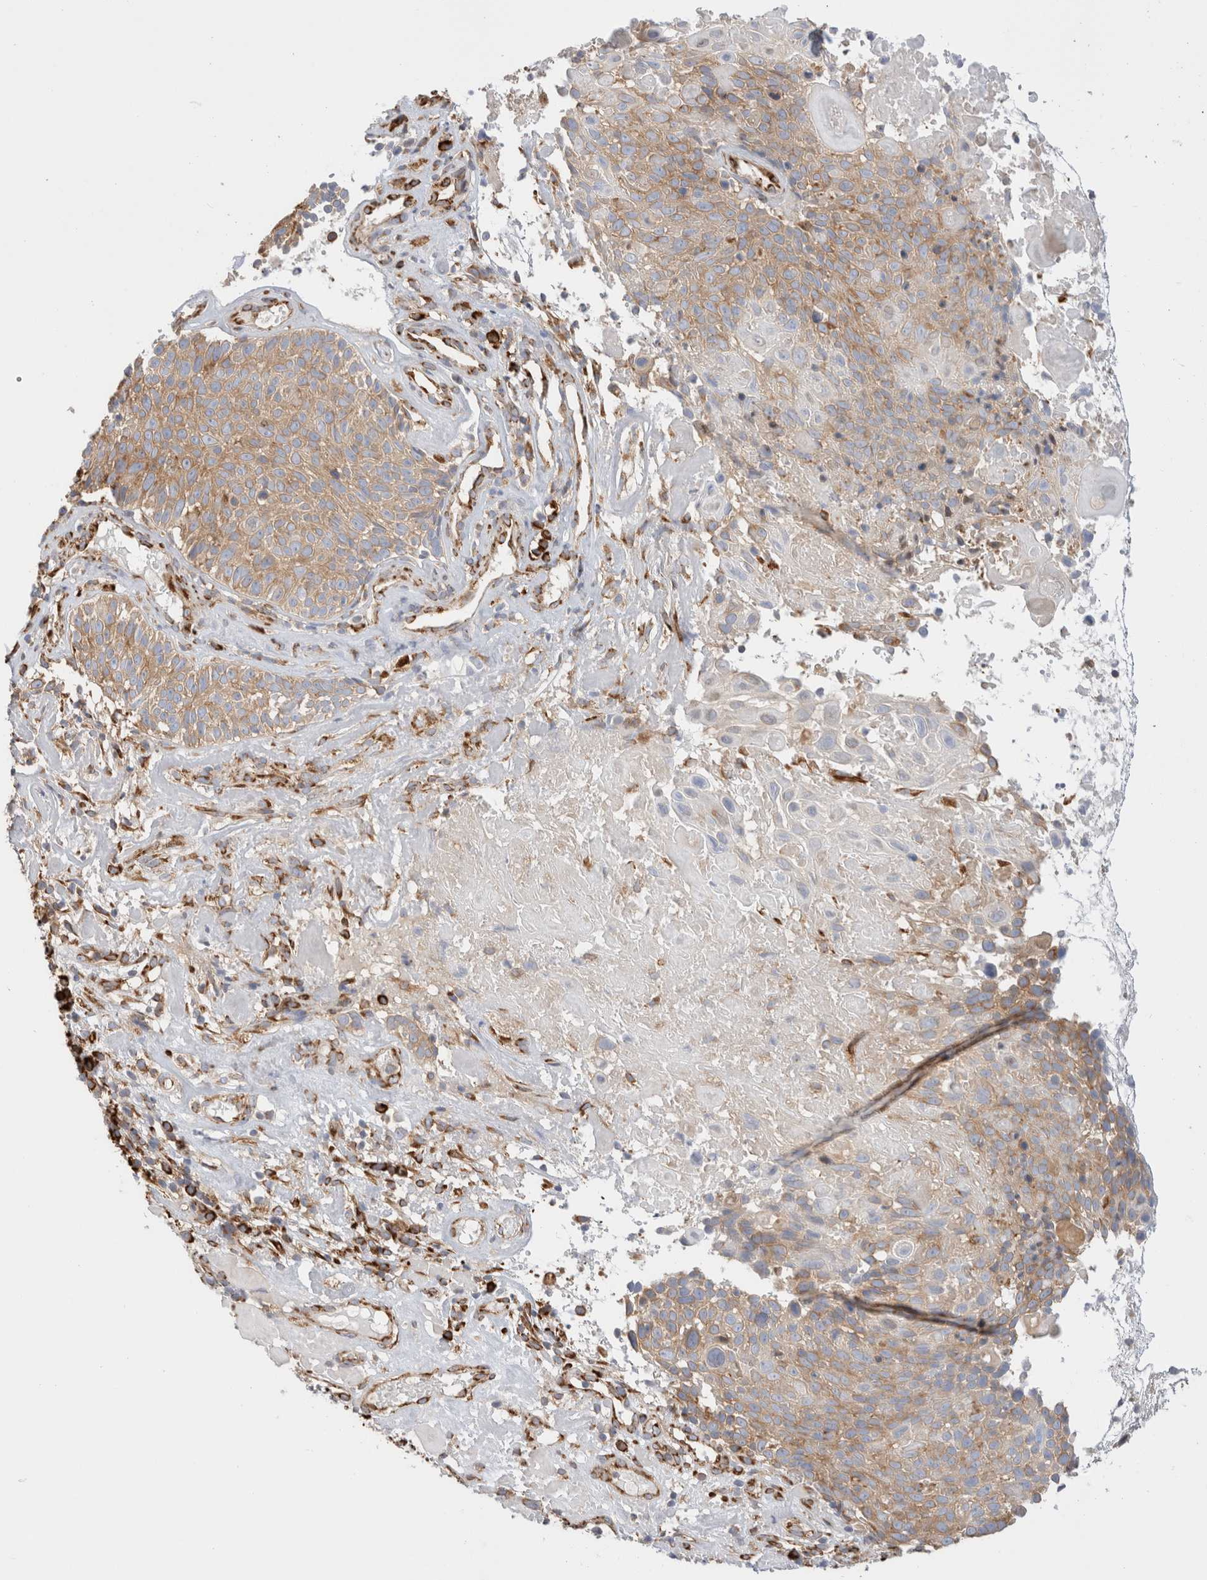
{"staining": {"intensity": "moderate", "quantity": ">75%", "location": "cytoplasmic/membranous"}, "tissue": "cervical cancer", "cell_type": "Tumor cells", "image_type": "cancer", "snomed": [{"axis": "morphology", "description": "Squamous cell carcinoma, NOS"}, {"axis": "topography", "description": "Cervix"}], "caption": "Tumor cells reveal medium levels of moderate cytoplasmic/membranous positivity in approximately >75% of cells in cervical cancer.", "gene": "ZC2HC1A", "patient": {"sex": "female", "age": 74}}